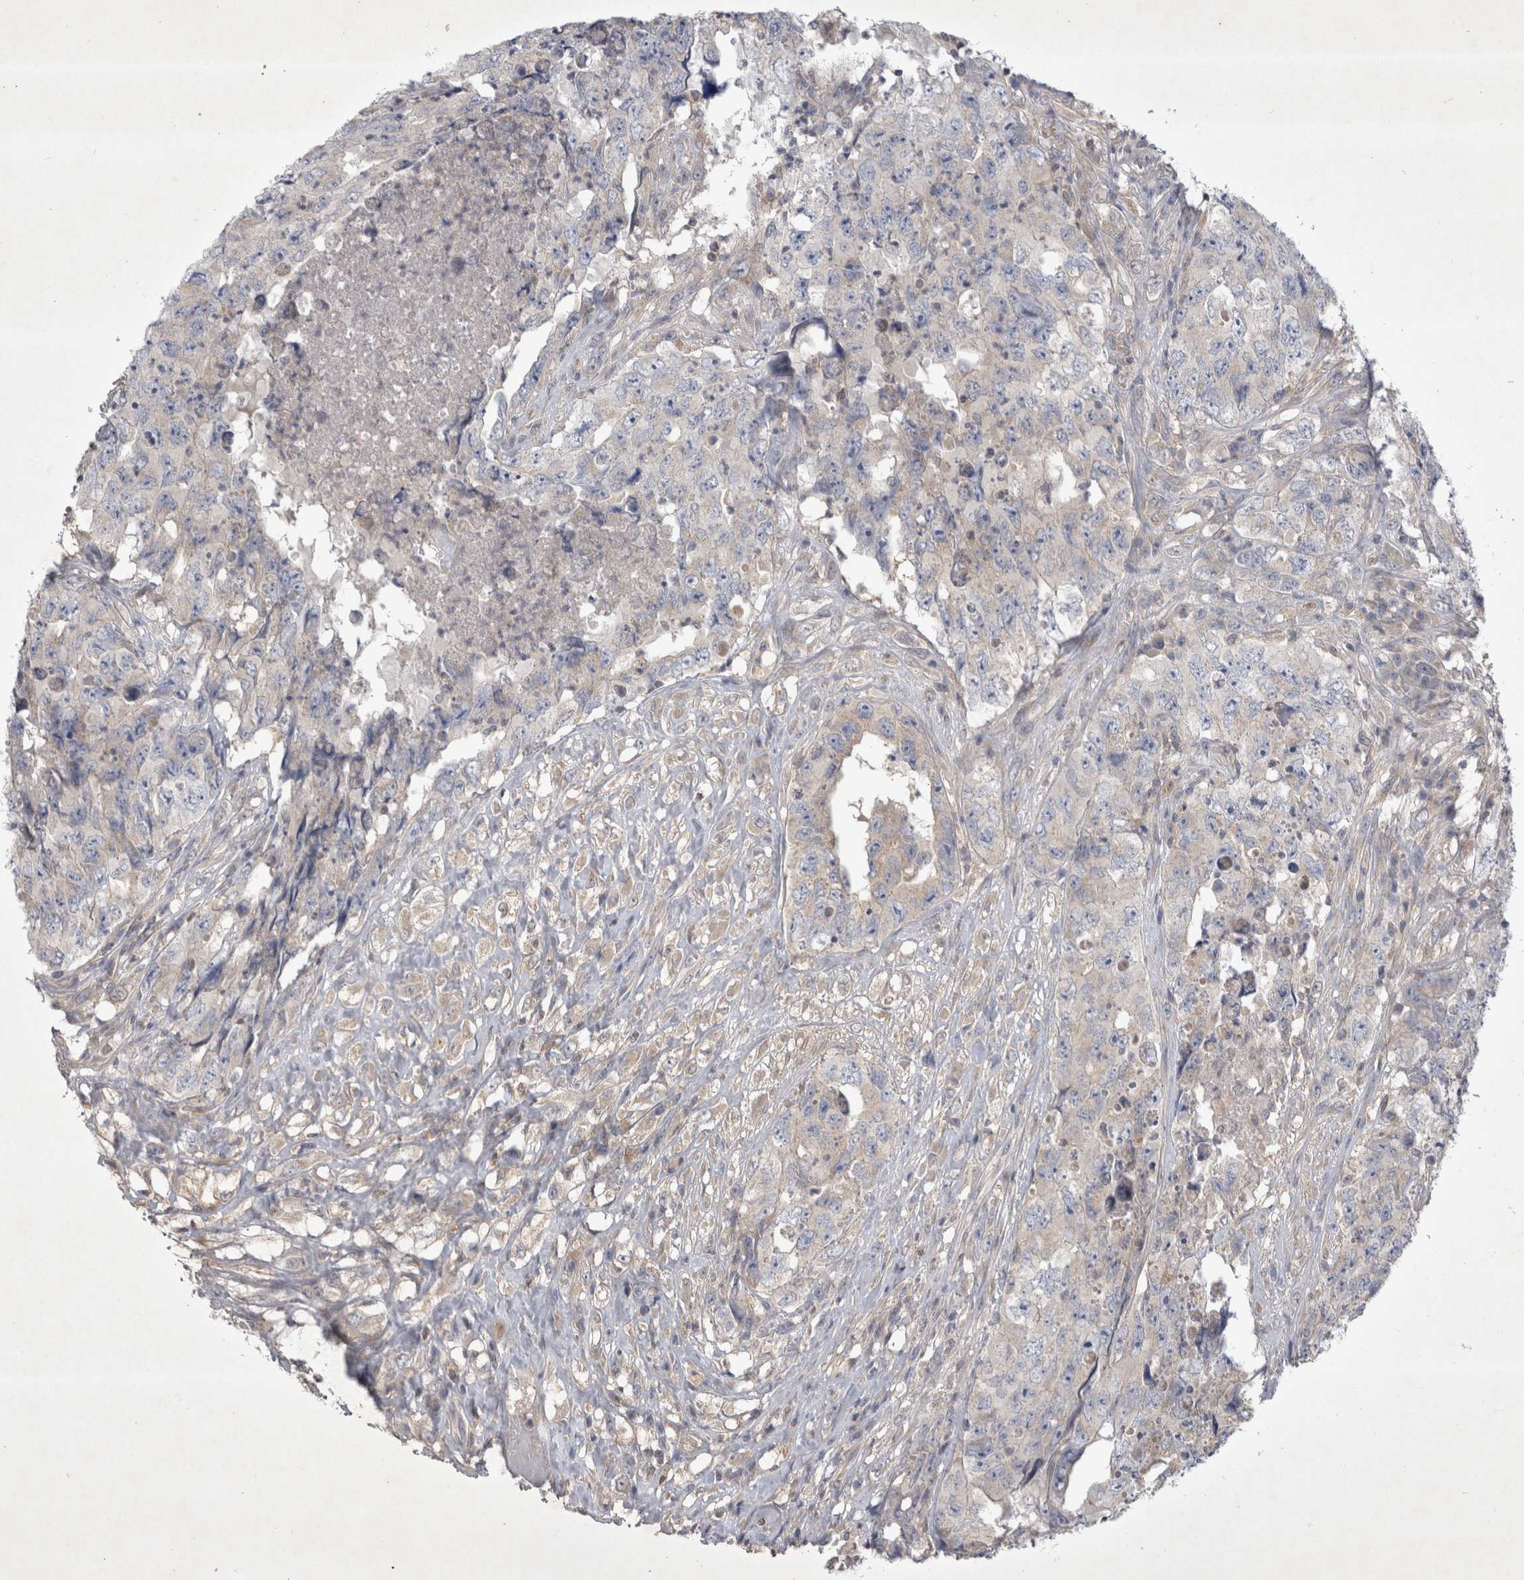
{"staining": {"intensity": "negative", "quantity": "none", "location": "none"}, "tissue": "testis cancer", "cell_type": "Tumor cells", "image_type": "cancer", "snomed": [{"axis": "morphology", "description": "Carcinoma, Embryonal, NOS"}, {"axis": "topography", "description": "Testis"}], "caption": "High power microscopy photomicrograph of an IHC micrograph of embryonal carcinoma (testis), revealing no significant staining in tumor cells. Brightfield microscopy of immunohistochemistry stained with DAB (brown) and hematoxylin (blue), captured at high magnification.", "gene": "SRD5A3", "patient": {"sex": "male", "age": 32}}